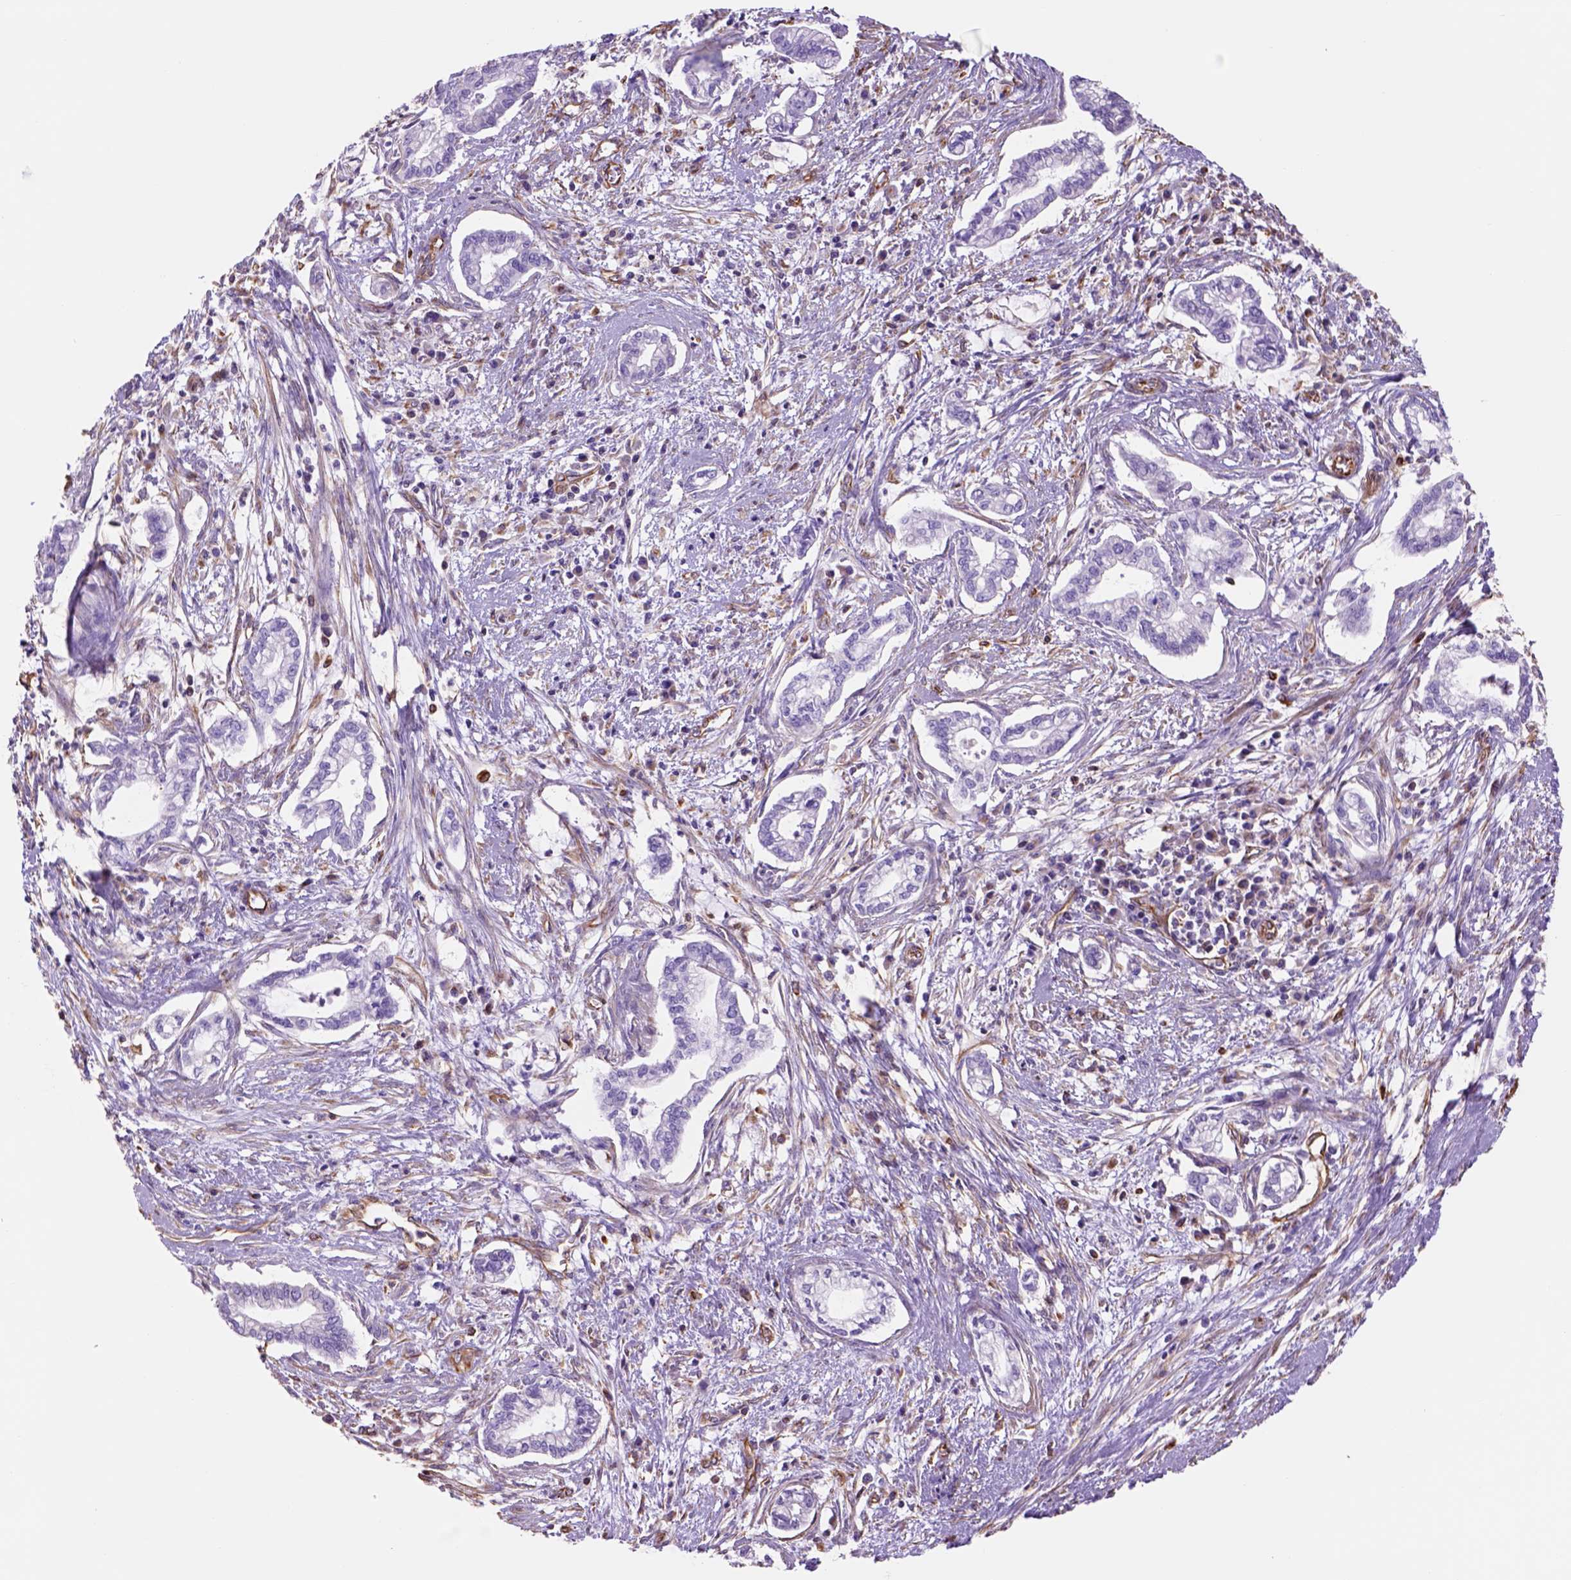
{"staining": {"intensity": "negative", "quantity": "none", "location": "none"}, "tissue": "cervical cancer", "cell_type": "Tumor cells", "image_type": "cancer", "snomed": [{"axis": "morphology", "description": "Adenocarcinoma, NOS"}, {"axis": "topography", "description": "Cervix"}], "caption": "This is an IHC histopathology image of cervical adenocarcinoma. There is no expression in tumor cells.", "gene": "ZZZ3", "patient": {"sex": "female", "age": 62}}